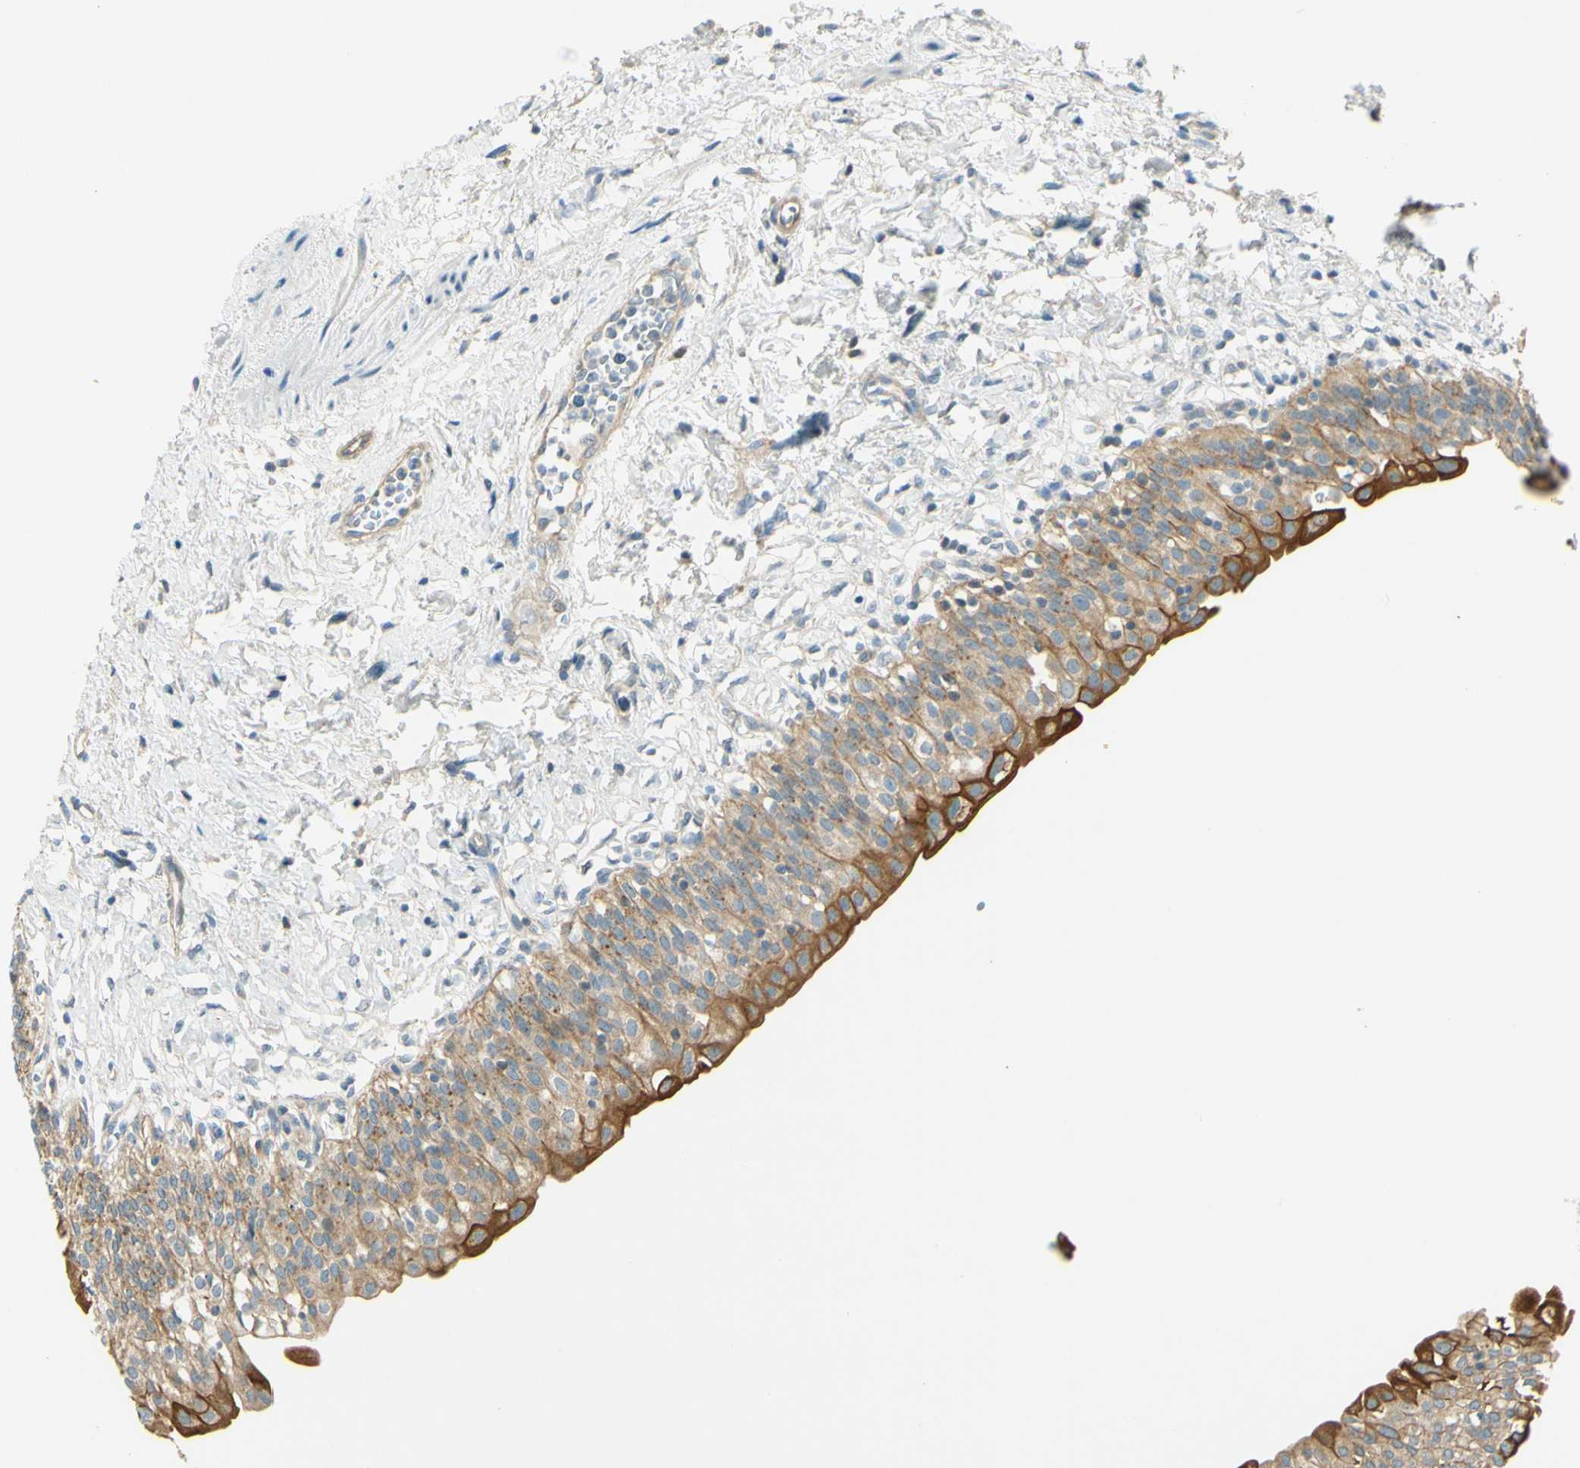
{"staining": {"intensity": "strong", "quantity": "<25%", "location": "cytoplasmic/membranous"}, "tissue": "urinary bladder", "cell_type": "Urothelial cells", "image_type": "normal", "snomed": [{"axis": "morphology", "description": "Normal tissue, NOS"}, {"axis": "topography", "description": "Urinary bladder"}], "caption": "Human urinary bladder stained for a protein (brown) exhibits strong cytoplasmic/membranous positive staining in about <25% of urothelial cells.", "gene": "LAMA3", "patient": {"sex": "male", "age": 55}}